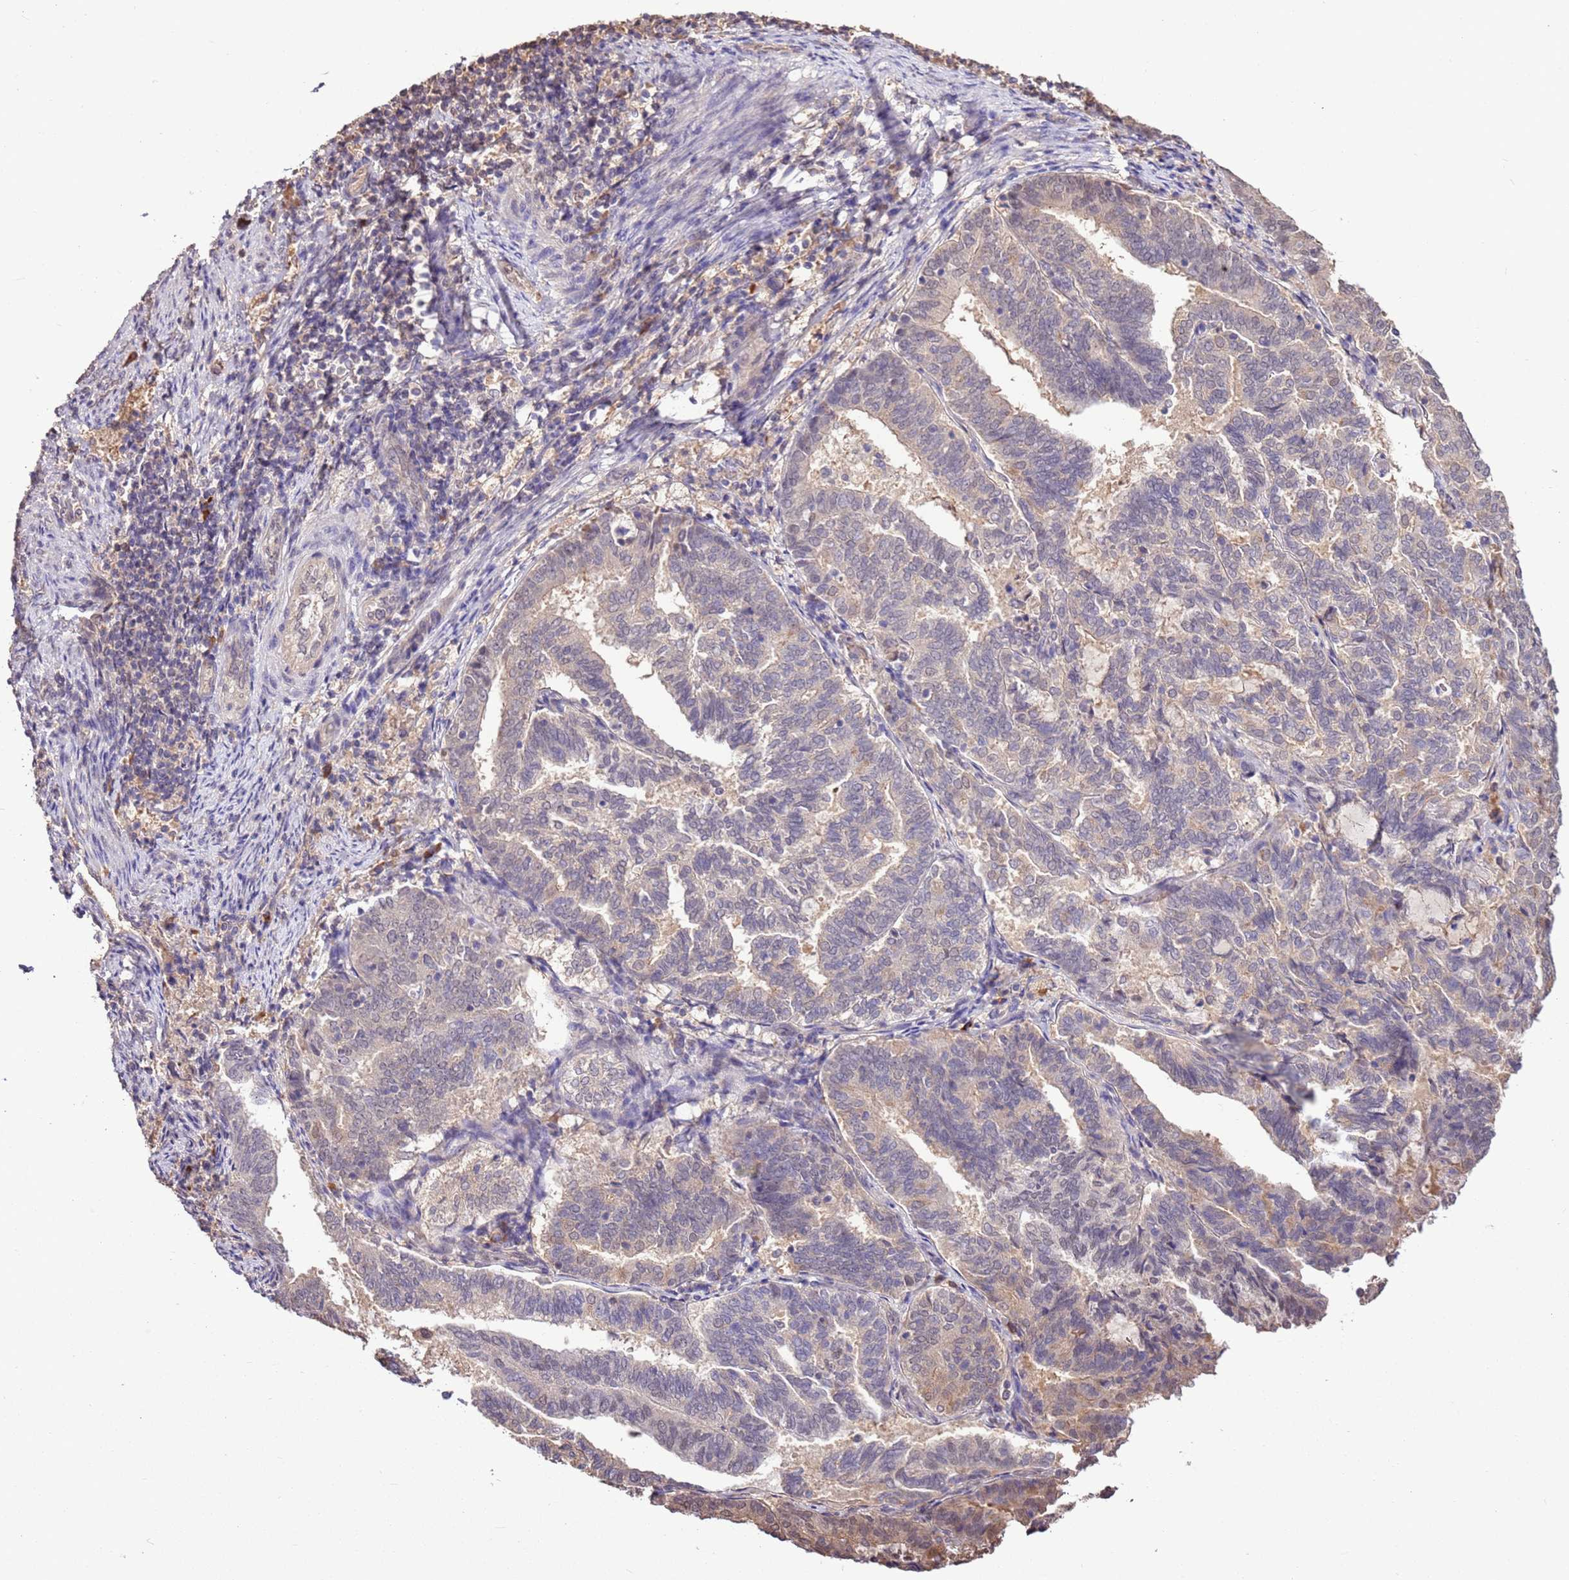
{"staining": {"intensity": "negative", "quantity": "none", "location": "none"}, "tissue": "endometrial cancer", "cell_type": "Tumor cells", "image_type": "cancer", "snomed": [{"axis": "morphology", "description": "Adenocarcinoma, NOS"}, {"axis": "topography", "description": "Endometrium"}], "caption": "This histopathology image is of endometrial cancer (adenocarcinoma) stained with IHC to label a protein in brown with the nuclei are counter-stained blue. There is no positivity in tumor cells.", "gene": "BBS5", "patient": {"sex": "female", "age": 80}}